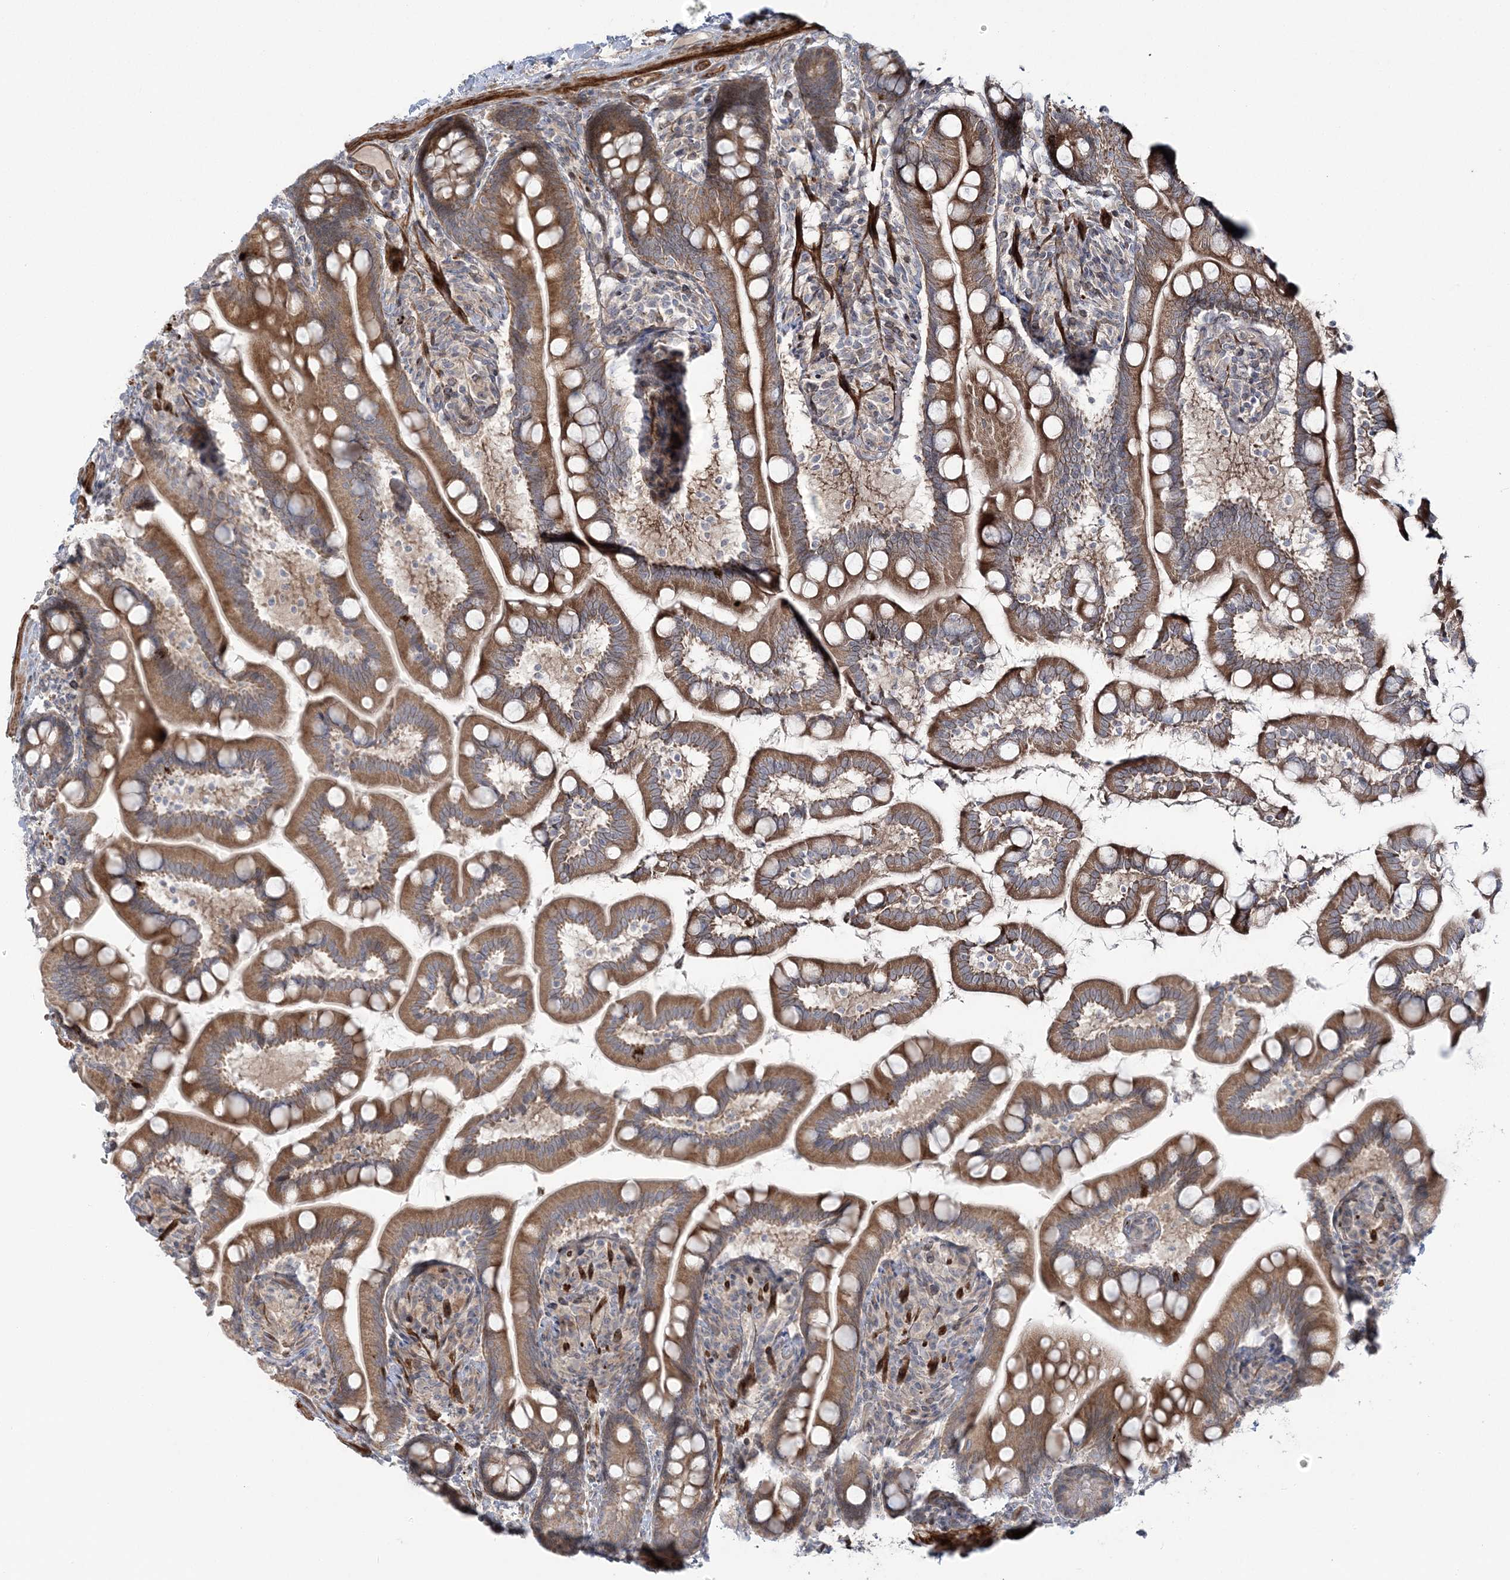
{"staining": {"intensity": "moderate", "quantity": ">75%", "location": "cytoplasmic/membranous"}, "tissue": "small intestine", "cell_type": "Glandular cells", "image_type": "normal", "snomed": [{"axis": "morphology", "description": "Normal tissue, NOS"}, {"axis": "topography", "description": "Small intestine"}], "caption": "IHC of normal small intestine displays medium levels of moderate cytoplasmic/membranous staining in approximately >75% of glandular cells.", "gene": "NUDT9", "patient": {"sex": "female", "age": 64}}